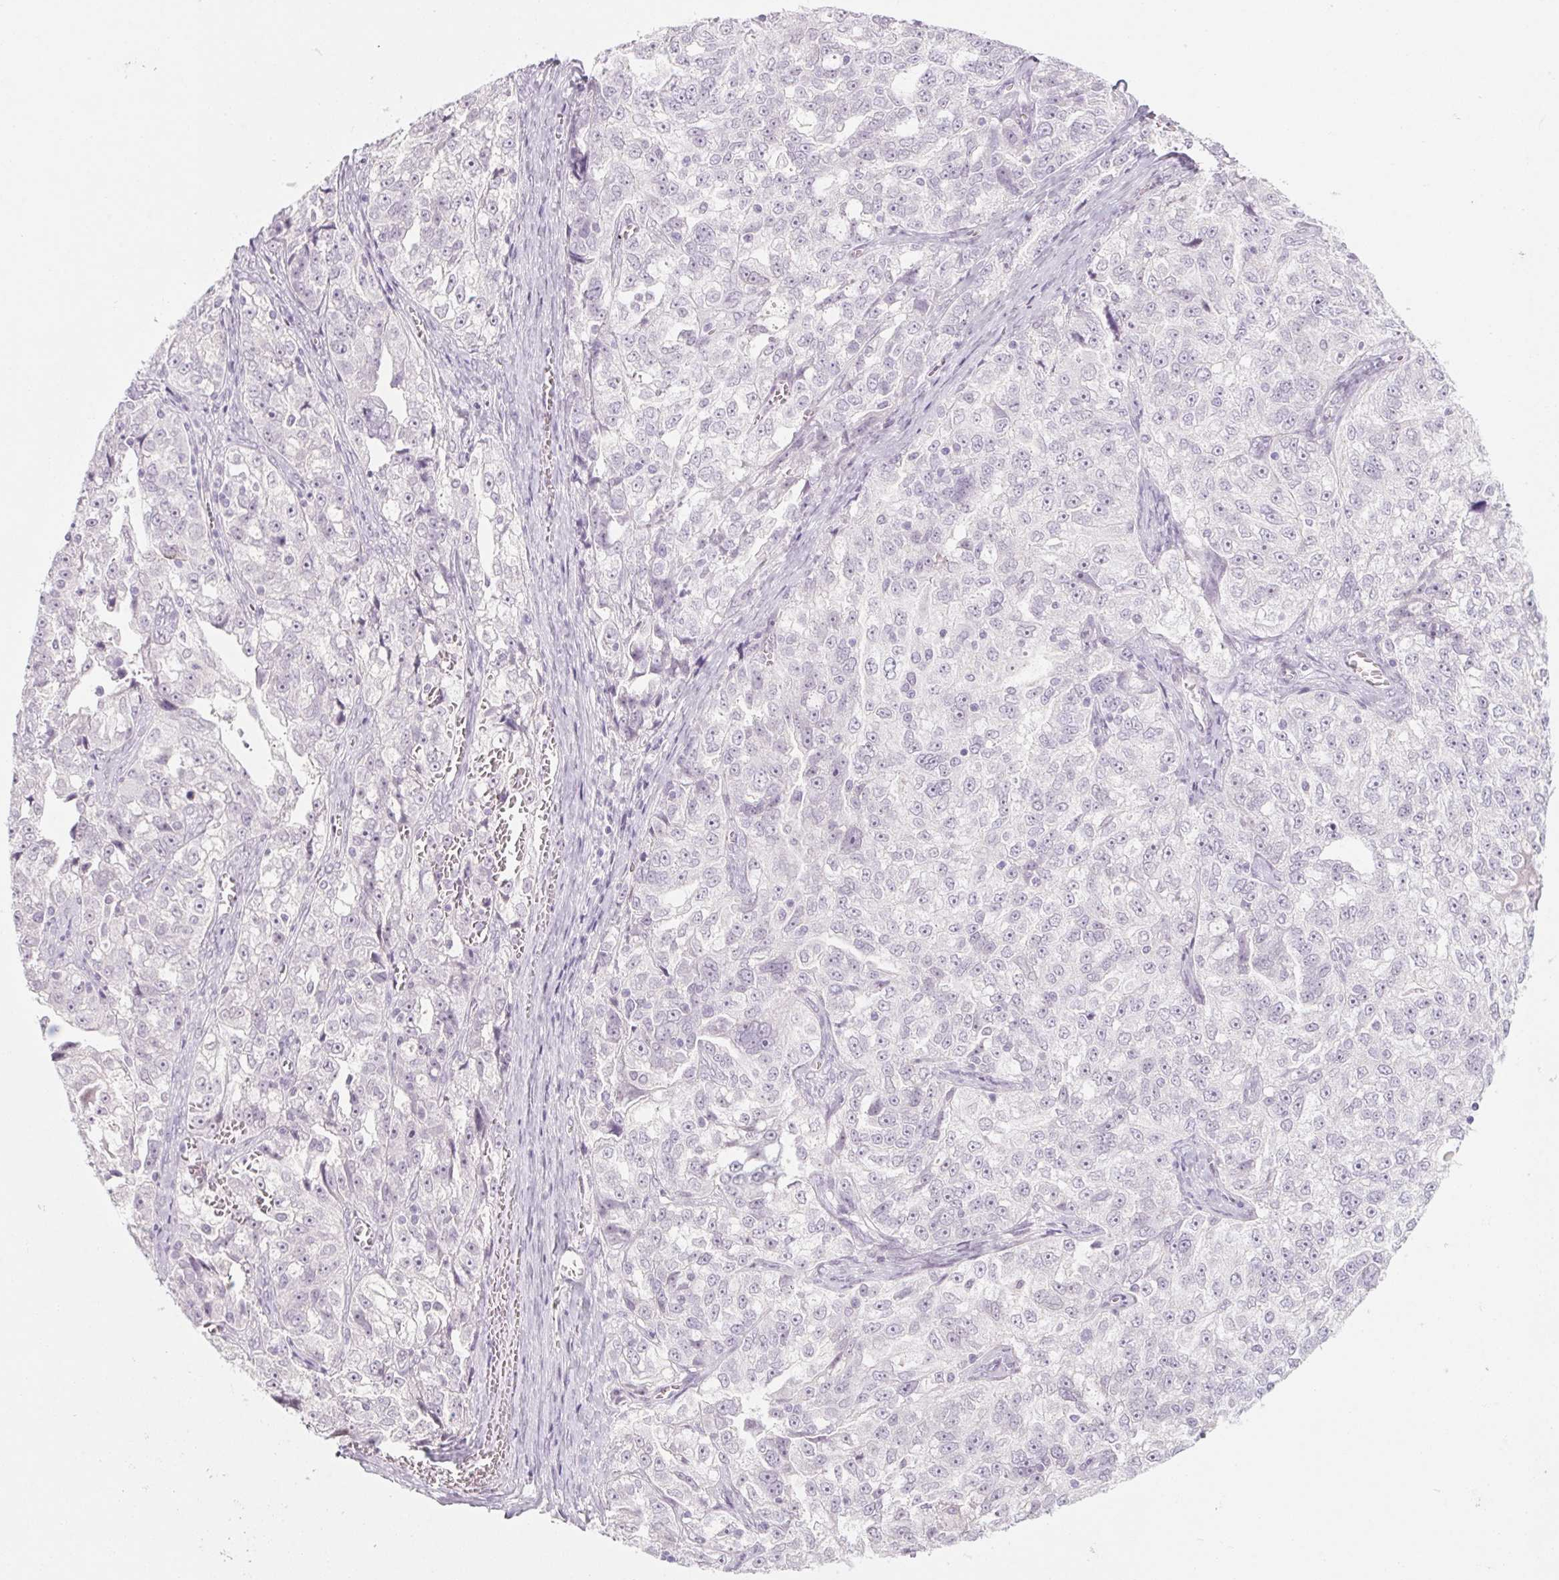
{"staining": {"intensity": "negative", "quantity": "none", "location": "none"}, "tissue": "ovarian cancer", "cell_type": "Tumor cells", "image_type": "cancer", "snomed": [{"axis": "morphology", "description": "Cystadenocarcinoma, serous, NOS"}, {"axis": "topography", "description": "Ovary"}], "caption": "Ovarian cancer was stained to show a protein in brown. There is no significant expression in tumor cells.", "gene": "KCNQ2", "patient": {"sex": "female", "age": 51}}